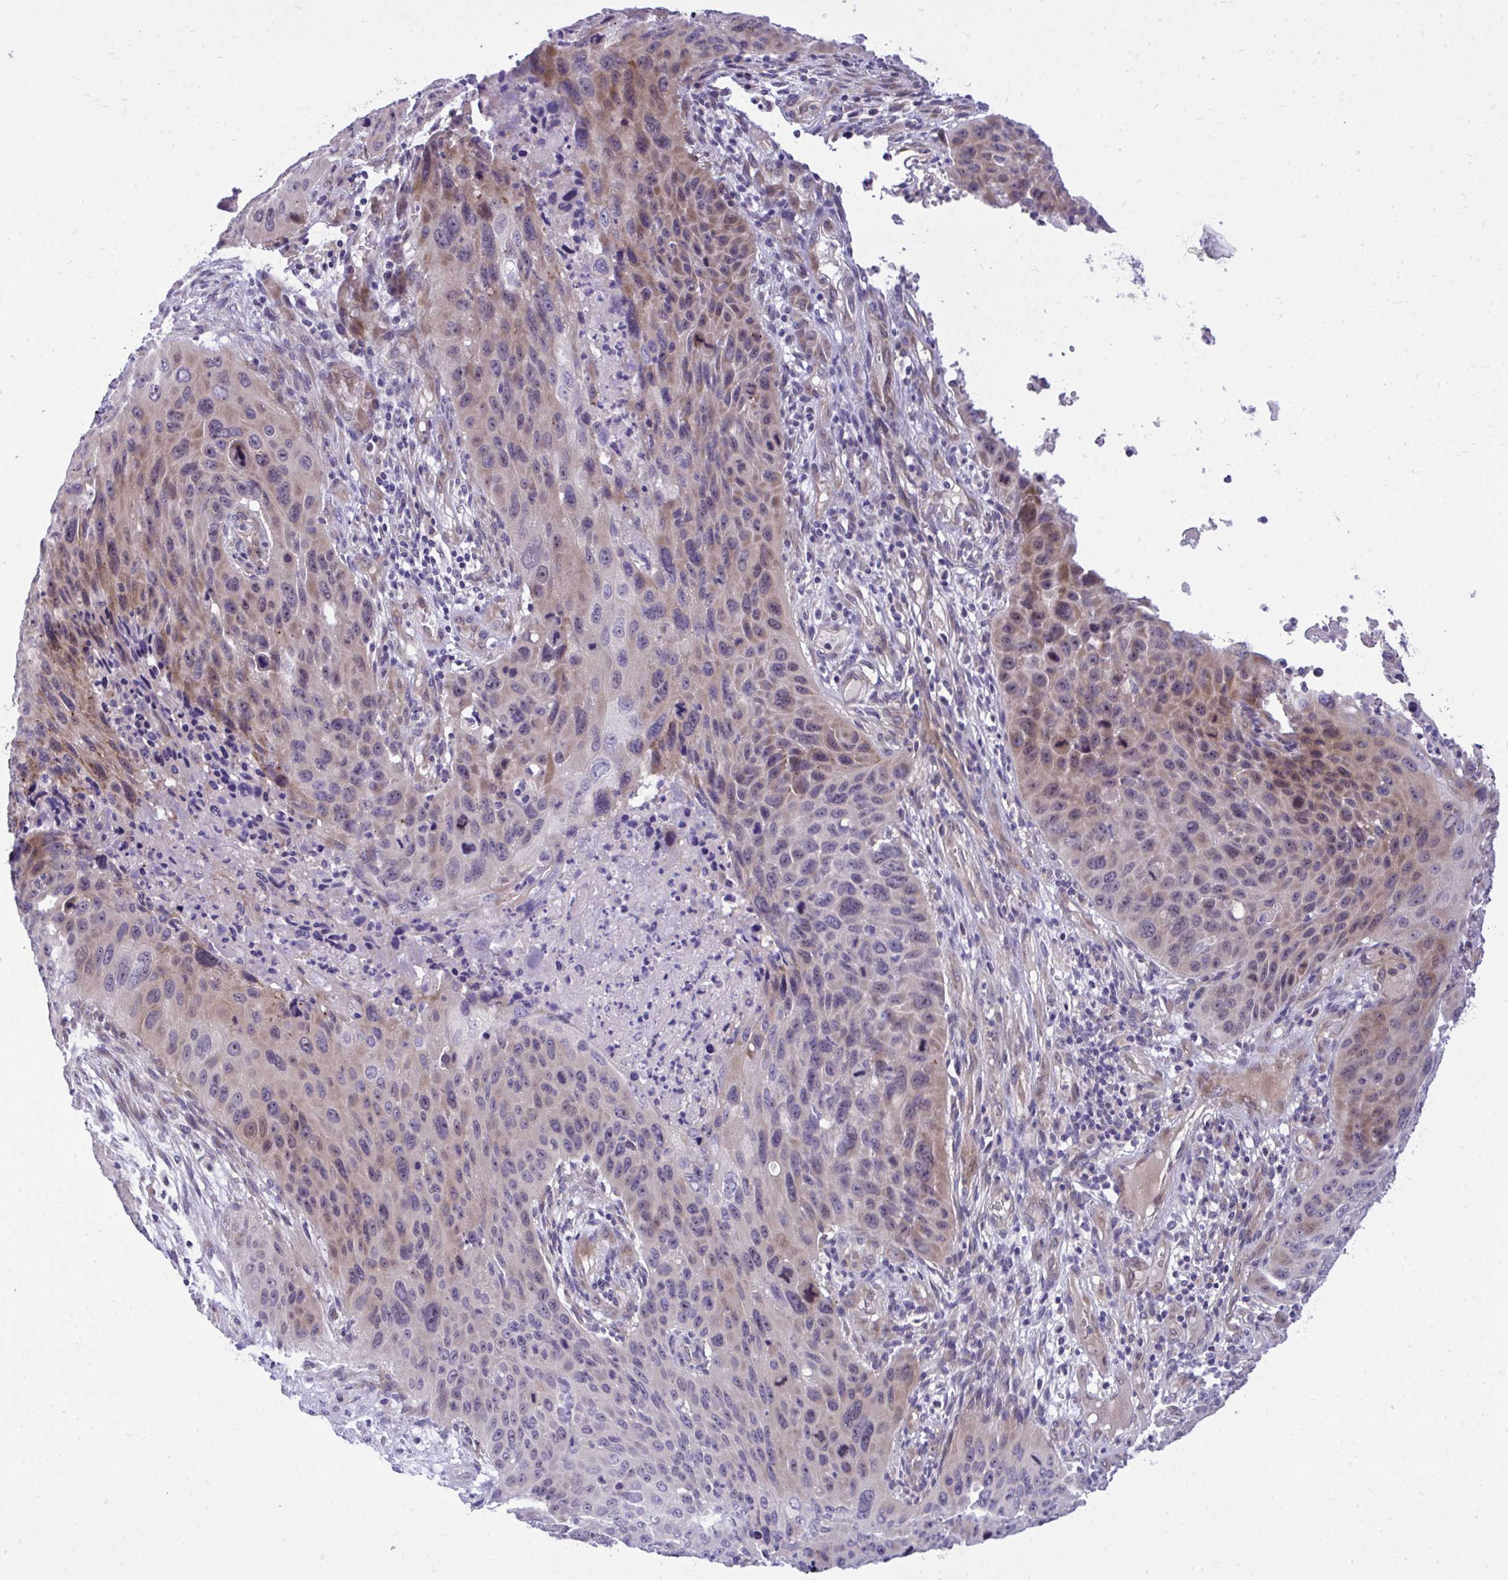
{"staining": {"intensity": "weak", "quantity": "25%-75%", "location": "cytoplasmic/membranous"}, "tissue": "lung cancer", "cell_type": "Tumor cells", "image_type": "cancer", "snomed": [{"axis": "morphology", "description": "Squamous cell carcinoma, NOS"}, {"axis": "topography", "description": "Lung"}], "caption": "Immunohistochemistry (IHC) staining of lung squamous cell carcinoma, which exhibits low levels of weak cytoplasmic/membranous staining in about 25%-75% of tumor cells indicating weak cytoplasmic/membranous protein staining. The staining was performed using DAB (3,3'-diaminobenzidine) (brown) for protein detection and nuclei were counterstained in hematoxylin (blue).", "gene": "HMBOX1", "patient": {"sex": "male", "age": 63}}